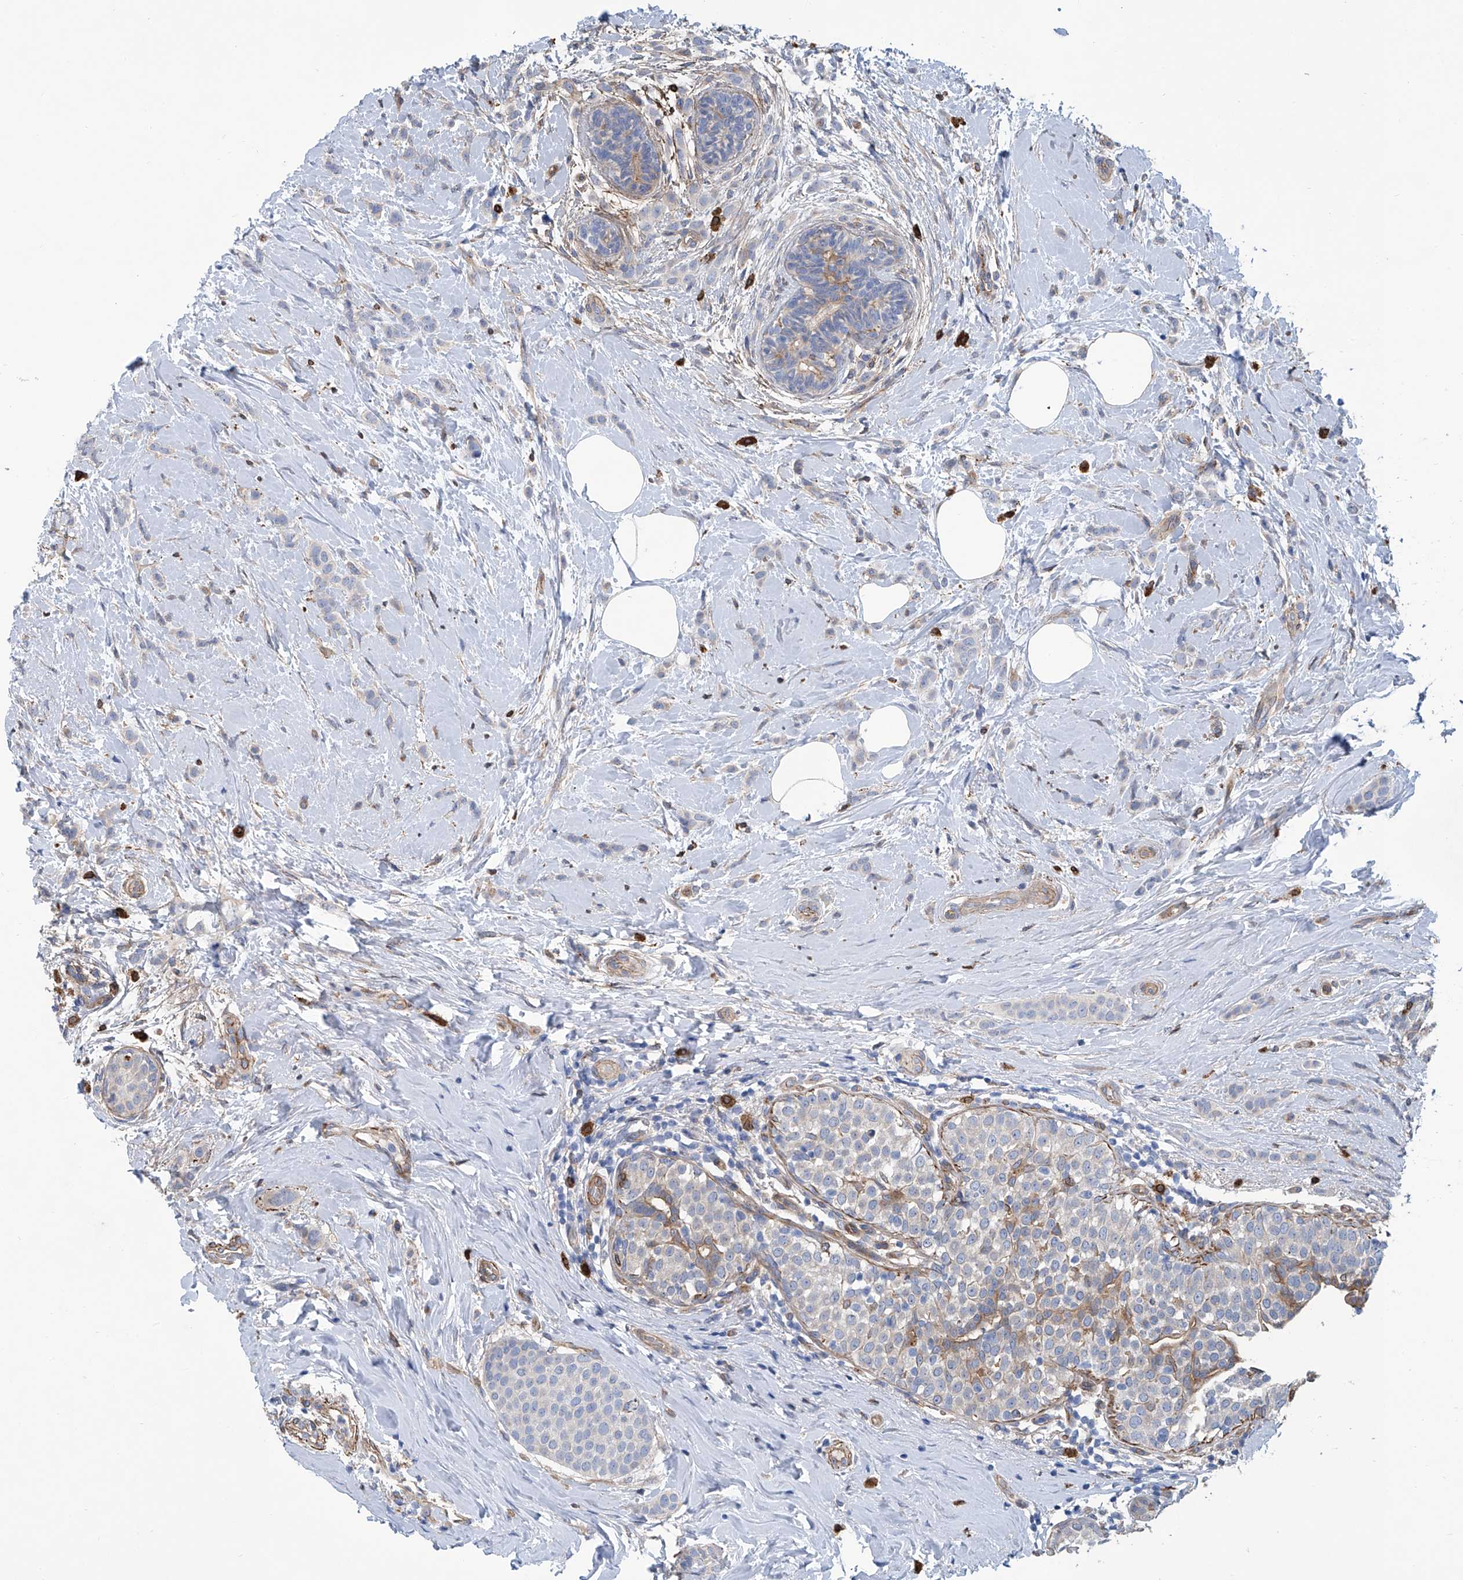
{"staining": {"intensity": "moderate", "quantity": "<25%", "location": "cytoplasmic/membranous"}, "tissue": "breast cancer", "cell_type": "Tumor cells", "image_type": "cancer", "snomed": [{"axis": "morphology", "description": "Lobular carcinoma, in situ"}, {"axis": "morphology", "description": "Lobular carcinoma"}, {"axis": "topography", "description": "Breast"}], "caption": "This image exhibits lobular carcinoma in situ (breast) stained with immunohistochemistry to label a protein in brown. The cytoplasmic/membranous of tumor cells show moderate positivity for the protein. Nuclei are counter-stained blue.", "gene": "TNN", "patient": {"sex": "female", "age": 41}}